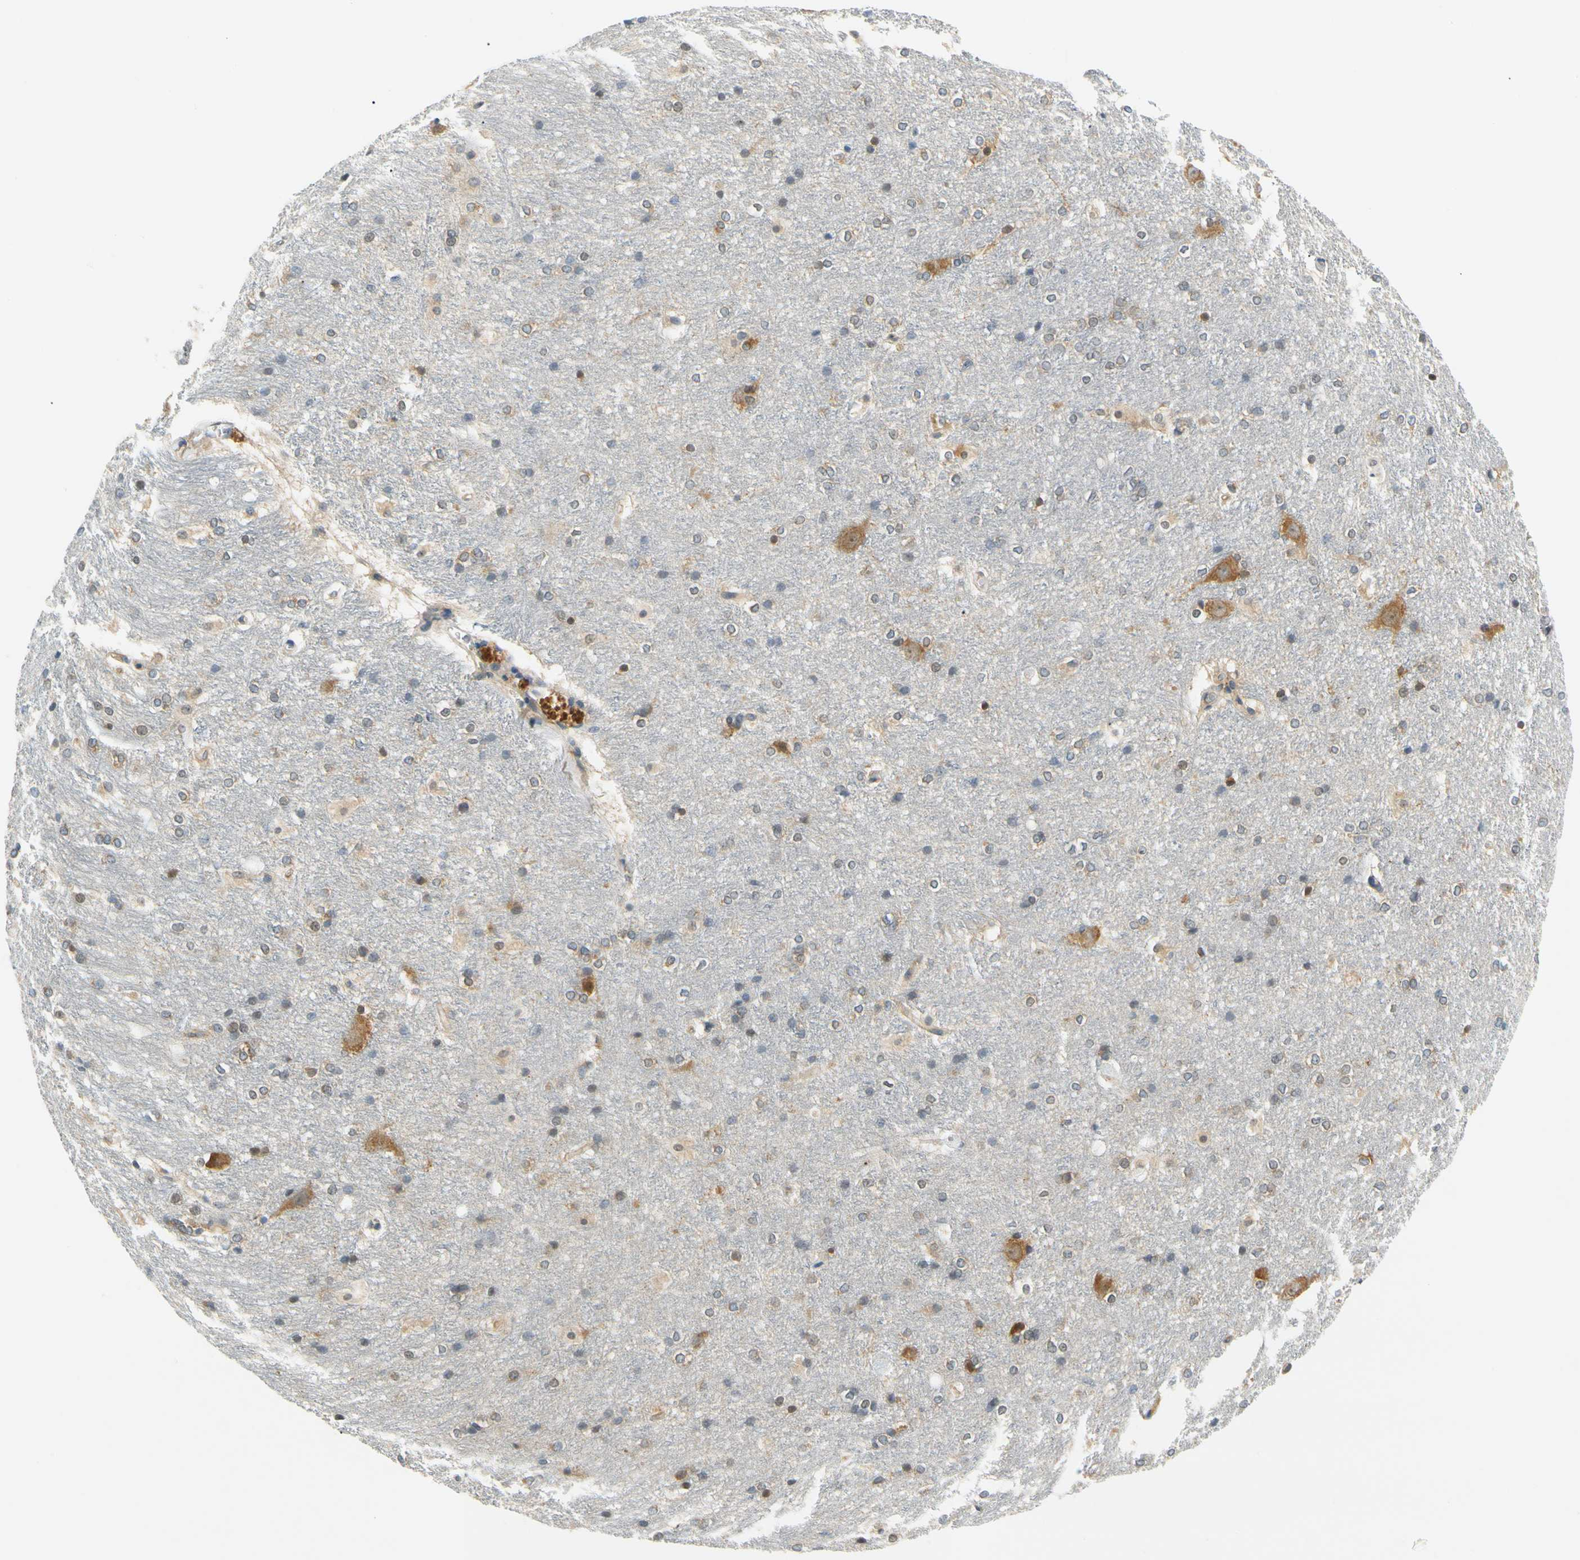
{"staining": {"intensity": "weak", "quantity": "25%-75%", "location": "cytoplasmic/membranous"}, "tissue": "hippocampus", "cell_type": "Glial cells", "image_type": "normal", "snomed": [{"axis": "morphology", "description": "Normal tissue, NOS"}, {"axis": "topography", "description": "Hippocampus"}], "caption": "An immunohistochemistry (IHC) image of unremarkable tissue is shown. Protein staining in brown highlights weak cytoplasmic/membranous positivity in hippocampus within glial cells. (IHC, brightfield microscopy, high magnification).", "gene": "LRRC47", "patient": {"sex": "female", "age": 19}}